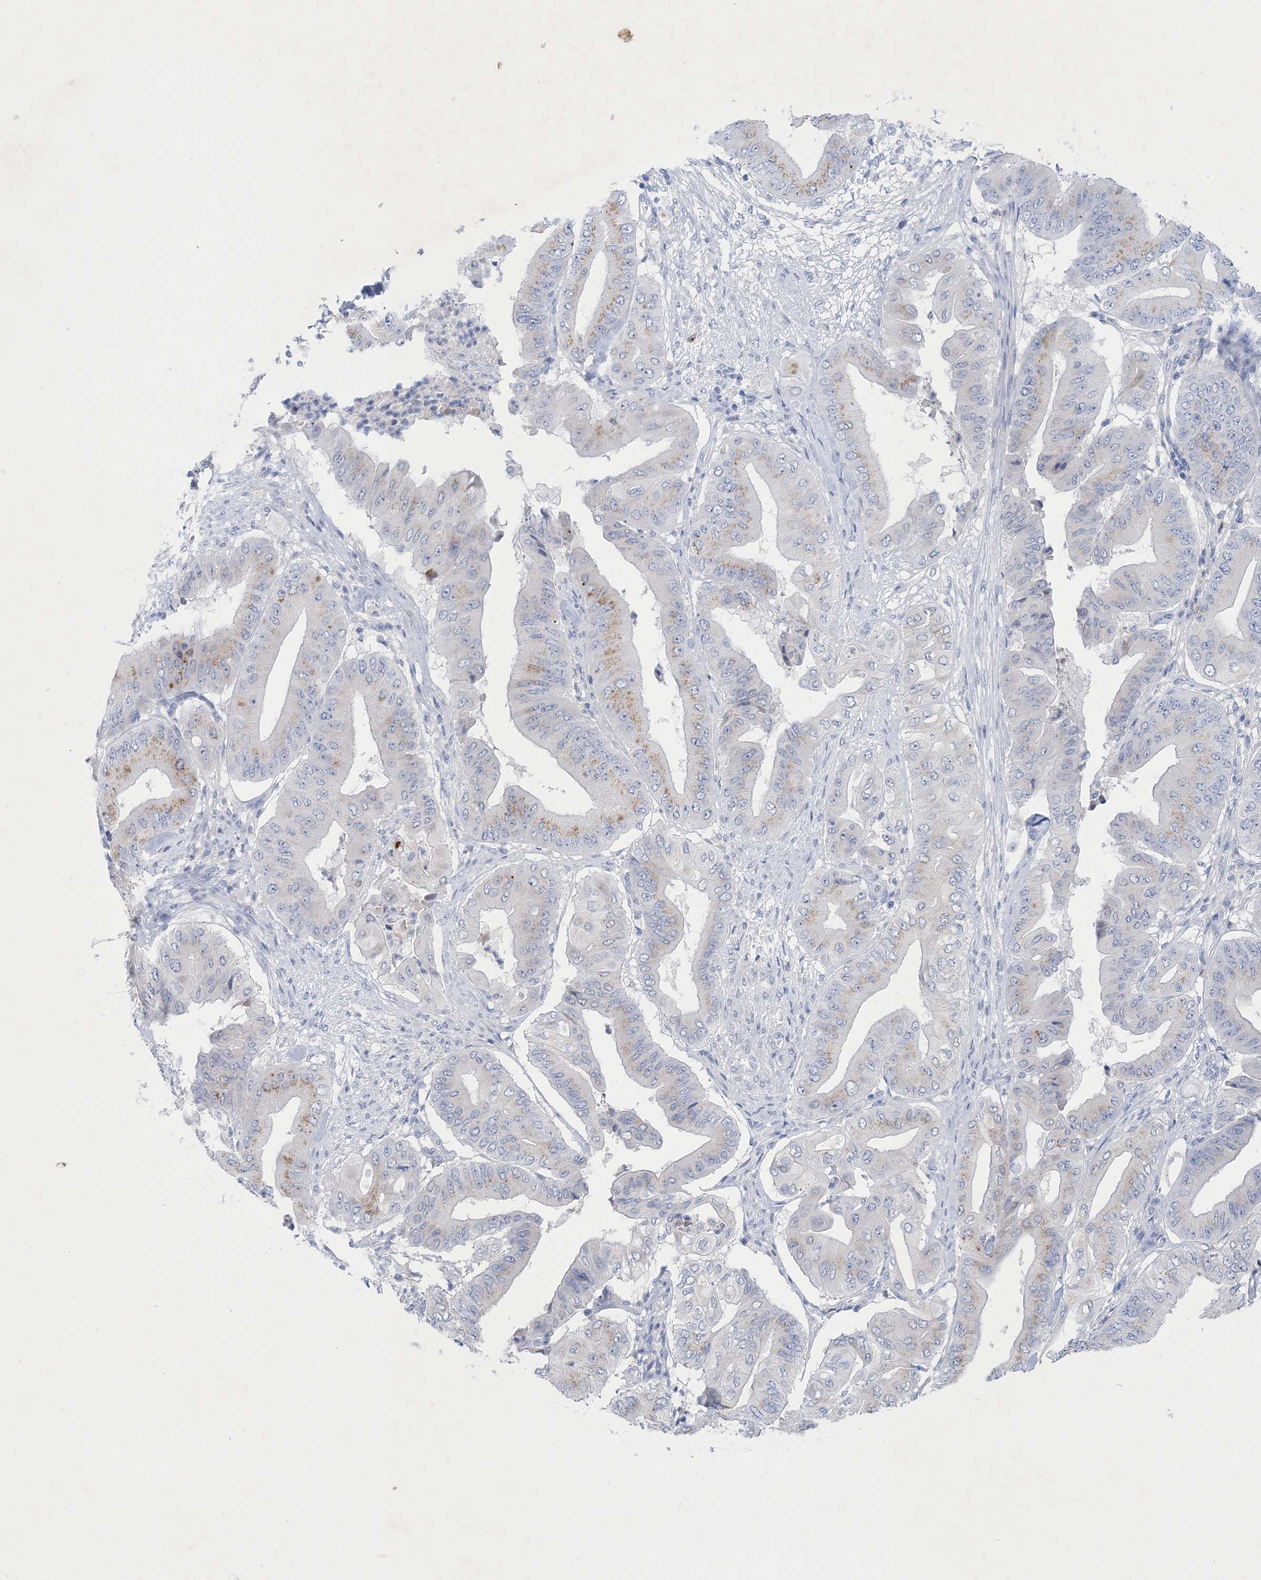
{"staining": {"intensity": "weak", "quantity": "<25%", "location": "cytoplasmic/membranous"}, "tissue": "pancreatic cancer", "cell_type": "Tumor cells", "image_type": "cancer", "snomed": [{"axis": "morphology", "description": "Adenocarcinoma, NOS"}, {"axis": "topography", "description": "Pancreas"}], "caption": "Human pancreatic adenocarcinoma stained for a protein using IHC reveals no positivity in tumor cells.", "gene": "GABRG1", "patient": {"sex": "female", "age": 77}}